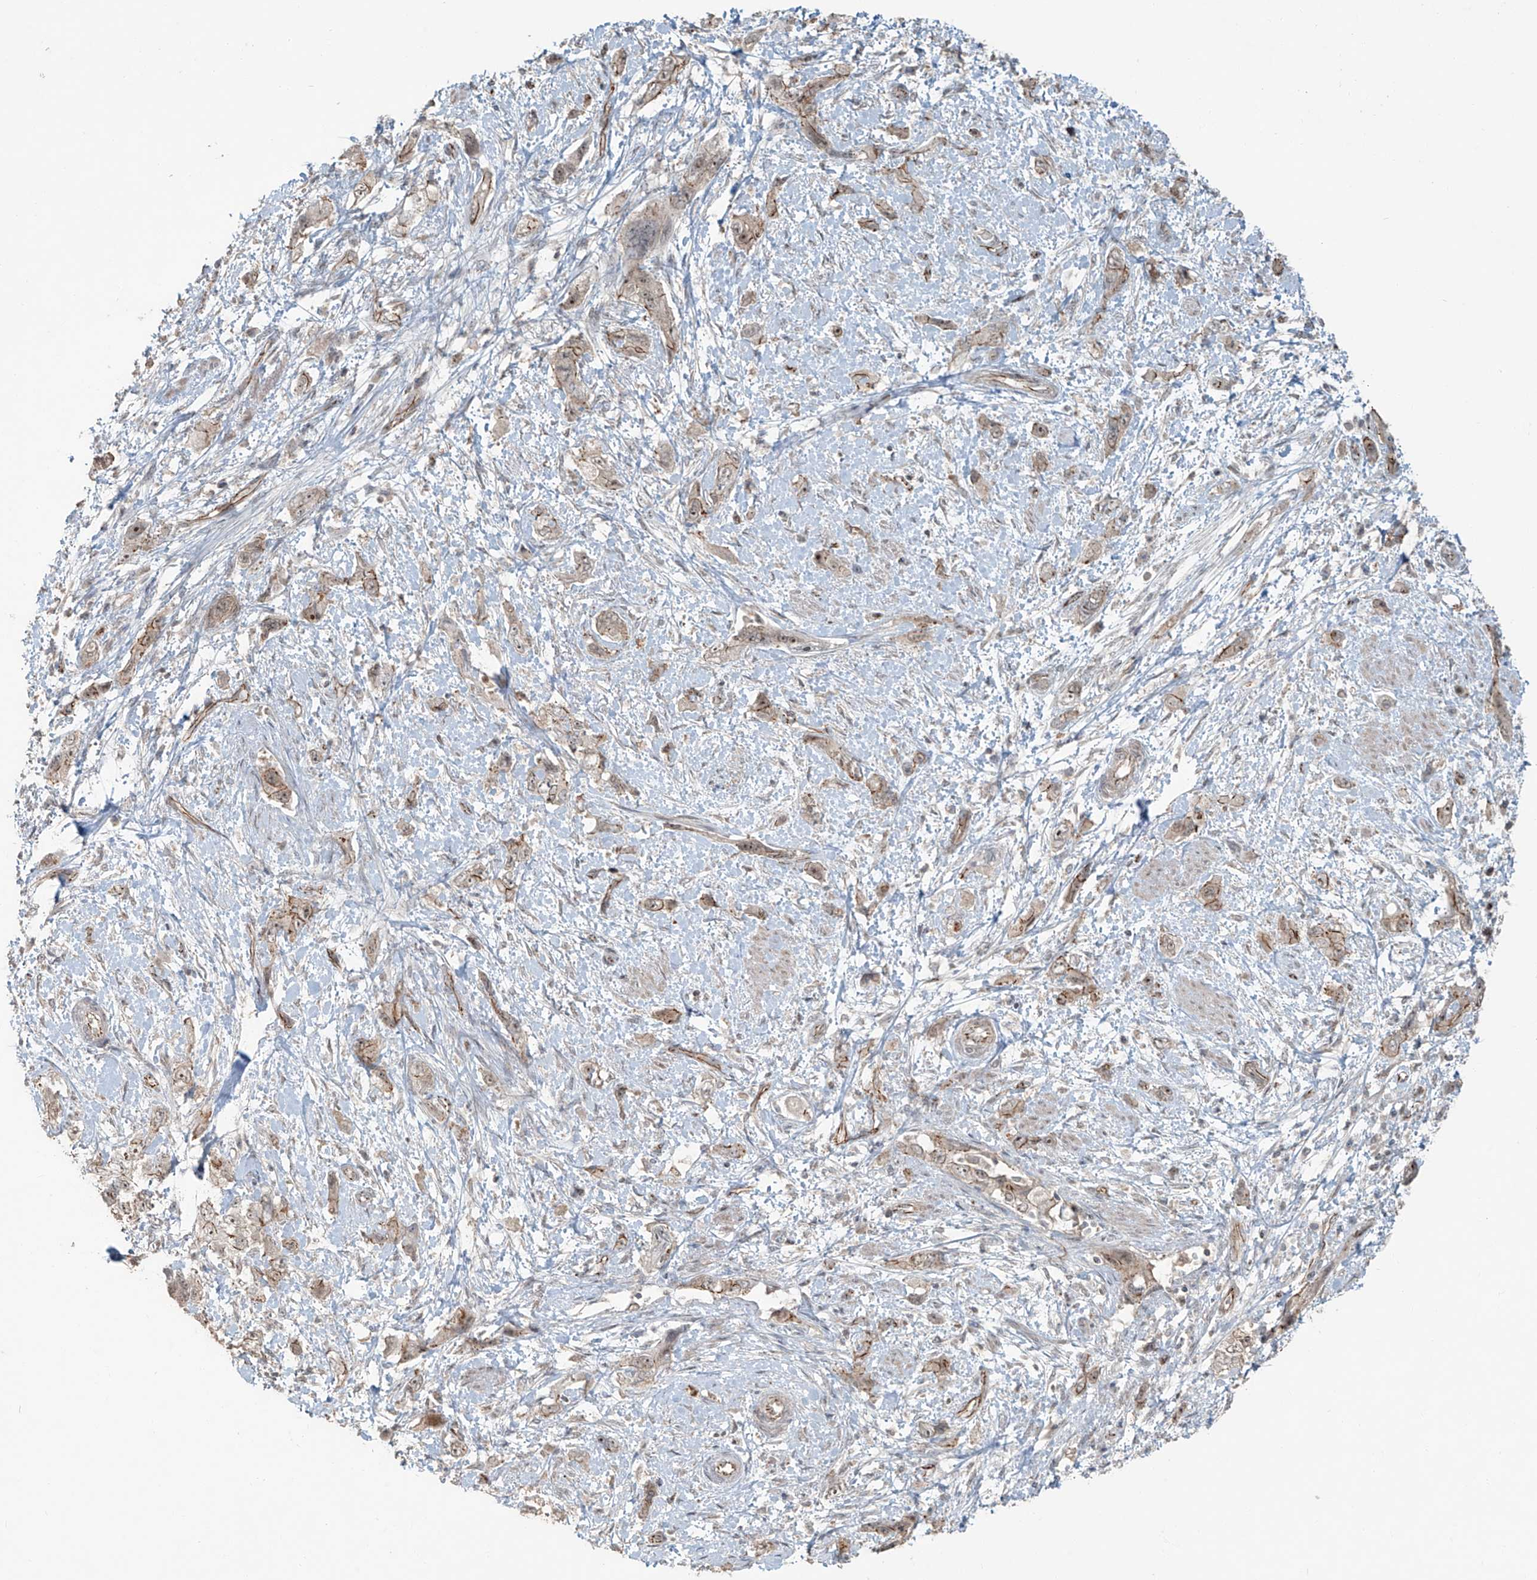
{"staining": {"intensity": "moderate", "quantity": "25%-75%", "location": "cytoplasmic/membranous,nuclear"}, "tissue": "pancreatic cancer", "cell_type": "Tumor cells", "image_type": "cancer", "snomed": [{"axis": "morphology", "description": "Adenocarcinoma, NOS"}, {"axis": "topography", "description": "Pancreas"}], "caption": "This image exhibits pancreatic cancer stained with immunohistochemistry (IHC) to label a protein in brown. The cytoplasmic/membranous and nuclear of tumor cells show moderate positivity for the protein. Nuclei are counter-stained blue.", "gene": "ZNF16", "patient": {"sex": "female", "age": 73}}